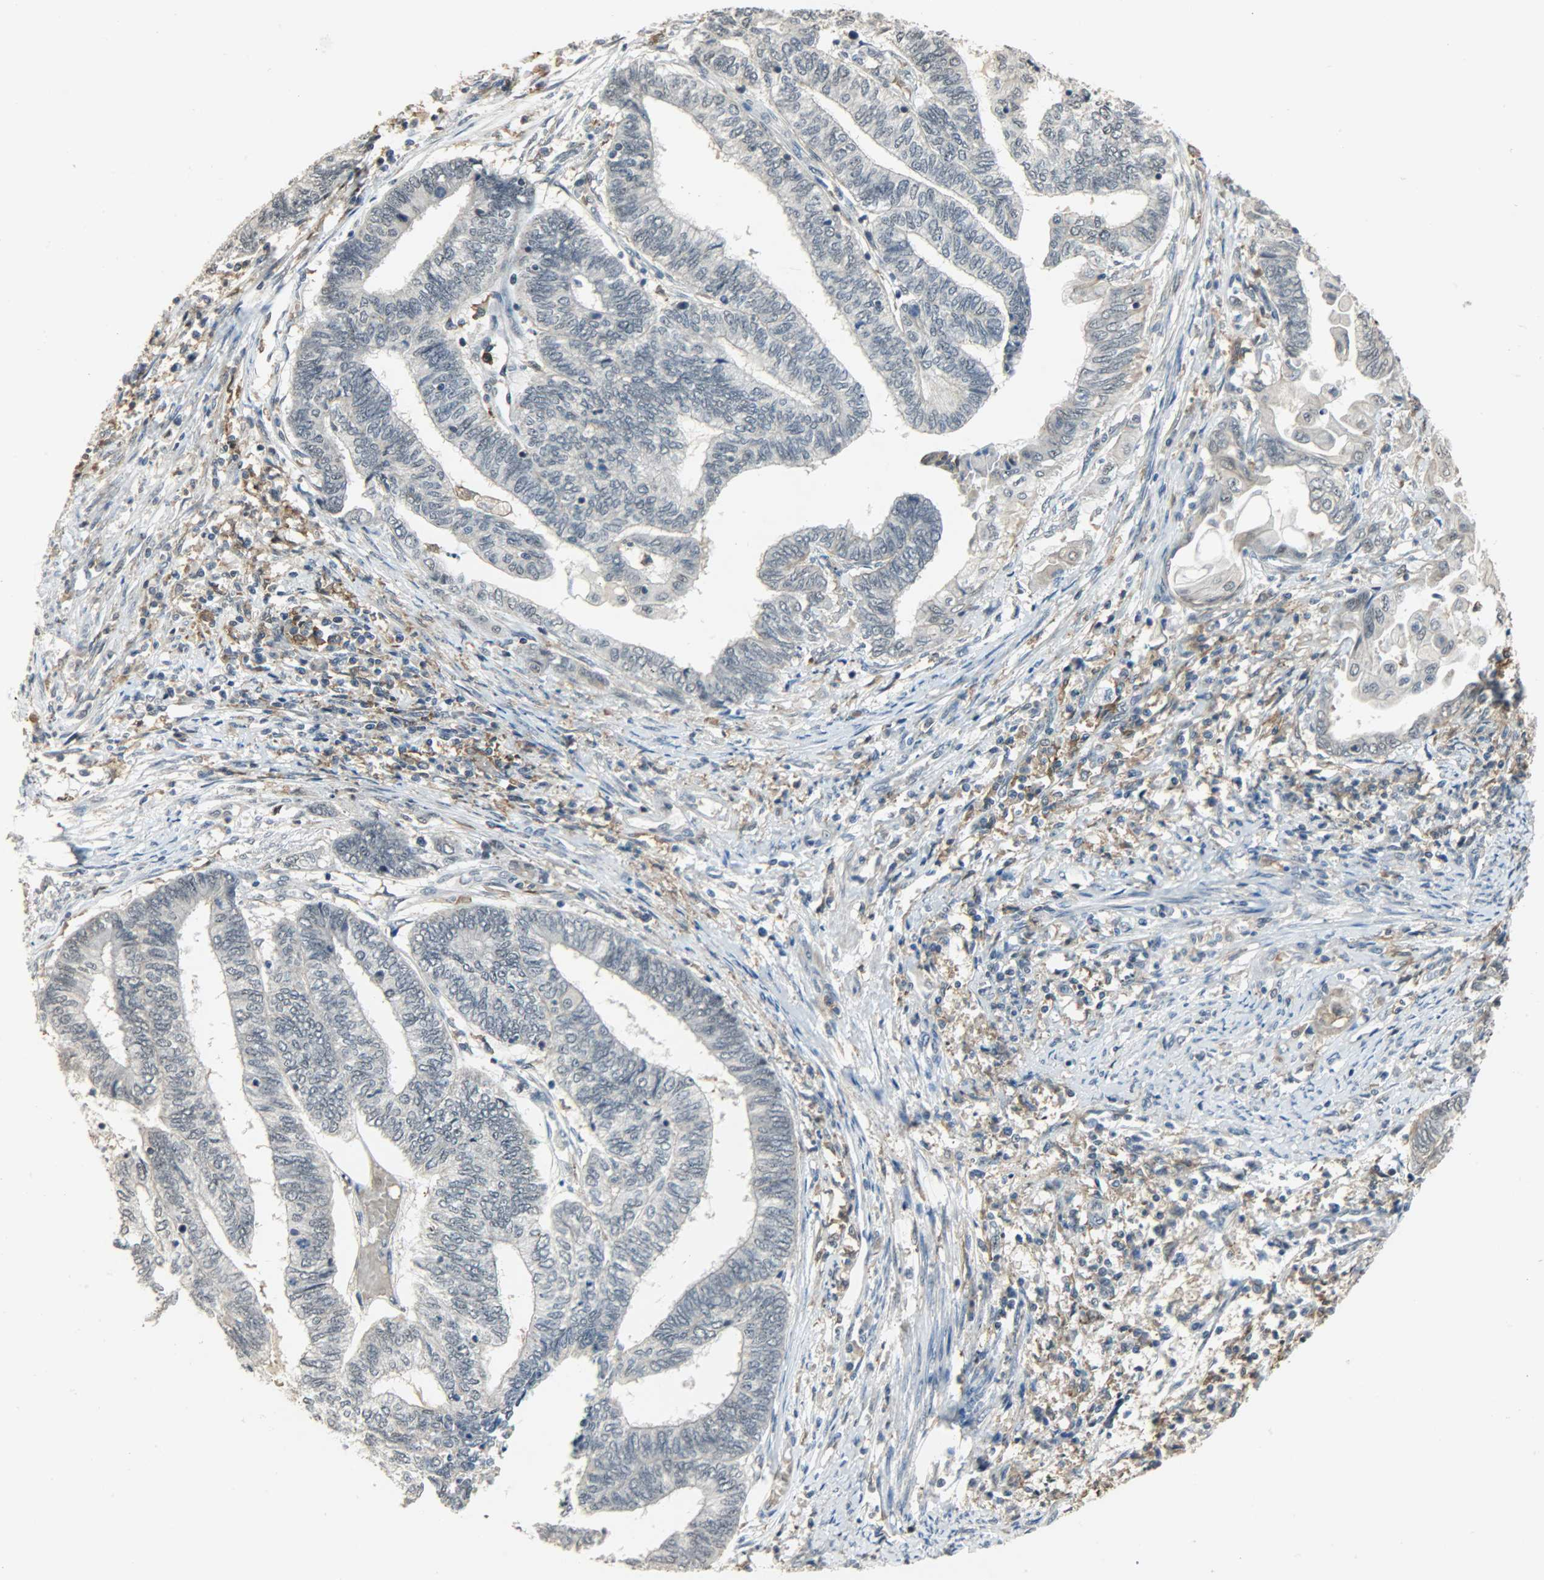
{"staining": {"intensity": "negative", "quantity": "none", "location": "none"}, "tissue": "endometrial cancer", "cell_type": "Tumor cells", "image_type": "cancer", "snomed": [{"axis": "morphology", "description": "Adenocarcinoma, NOS"}, {"axis": "topography", "description": "Uterus"}, {"axis": "topography", "description": "Endometrium"}], "caption": "Human adenocarcinoma (endometrial) stained for a protein using immunohistochemistry (IHC) displays no positivity in tumor cells.", "gene": "SKAP2", "patient": {"sex": "female", "age": 70}}